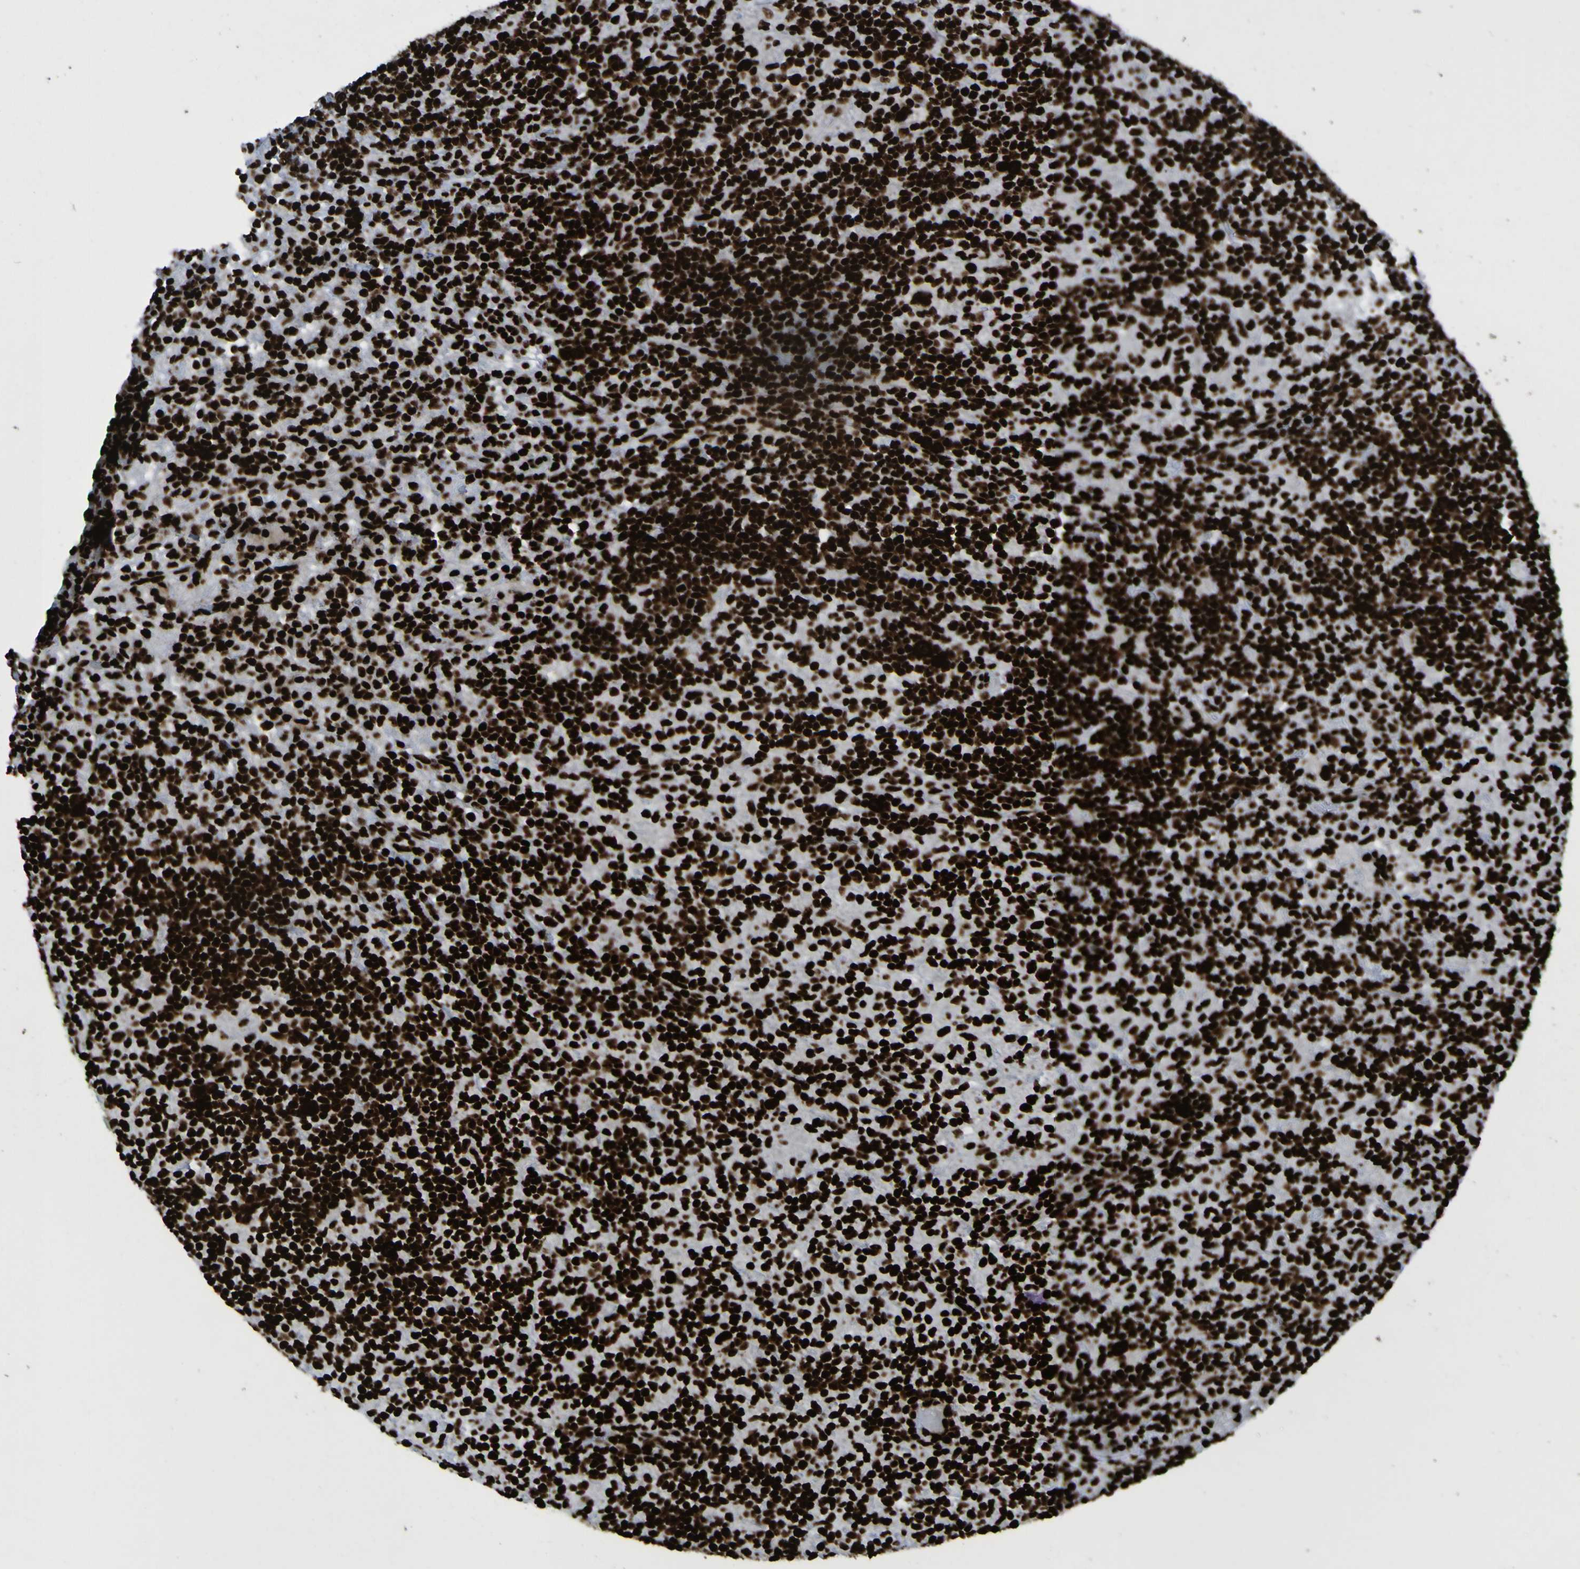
{"staining": {"intensity": "strong", "quantity": ">75%", "location": "nuclear"}, "tissue": "lymphoma", "cell_type": "Tumor cells", "image_type": "cancer", "snomed": [{"axis": "morphology", "description": "Hodgkin's disease, NOS"}, {"axis": "topography", "description": "Lymph node"}], "caption": "Lymphoma stained for a protein (brown) displays strong nuclear positive positivity in about >75% of tumor cells.", "gene": "NPM1", "patient": {"sex": "male", "age": 70}}